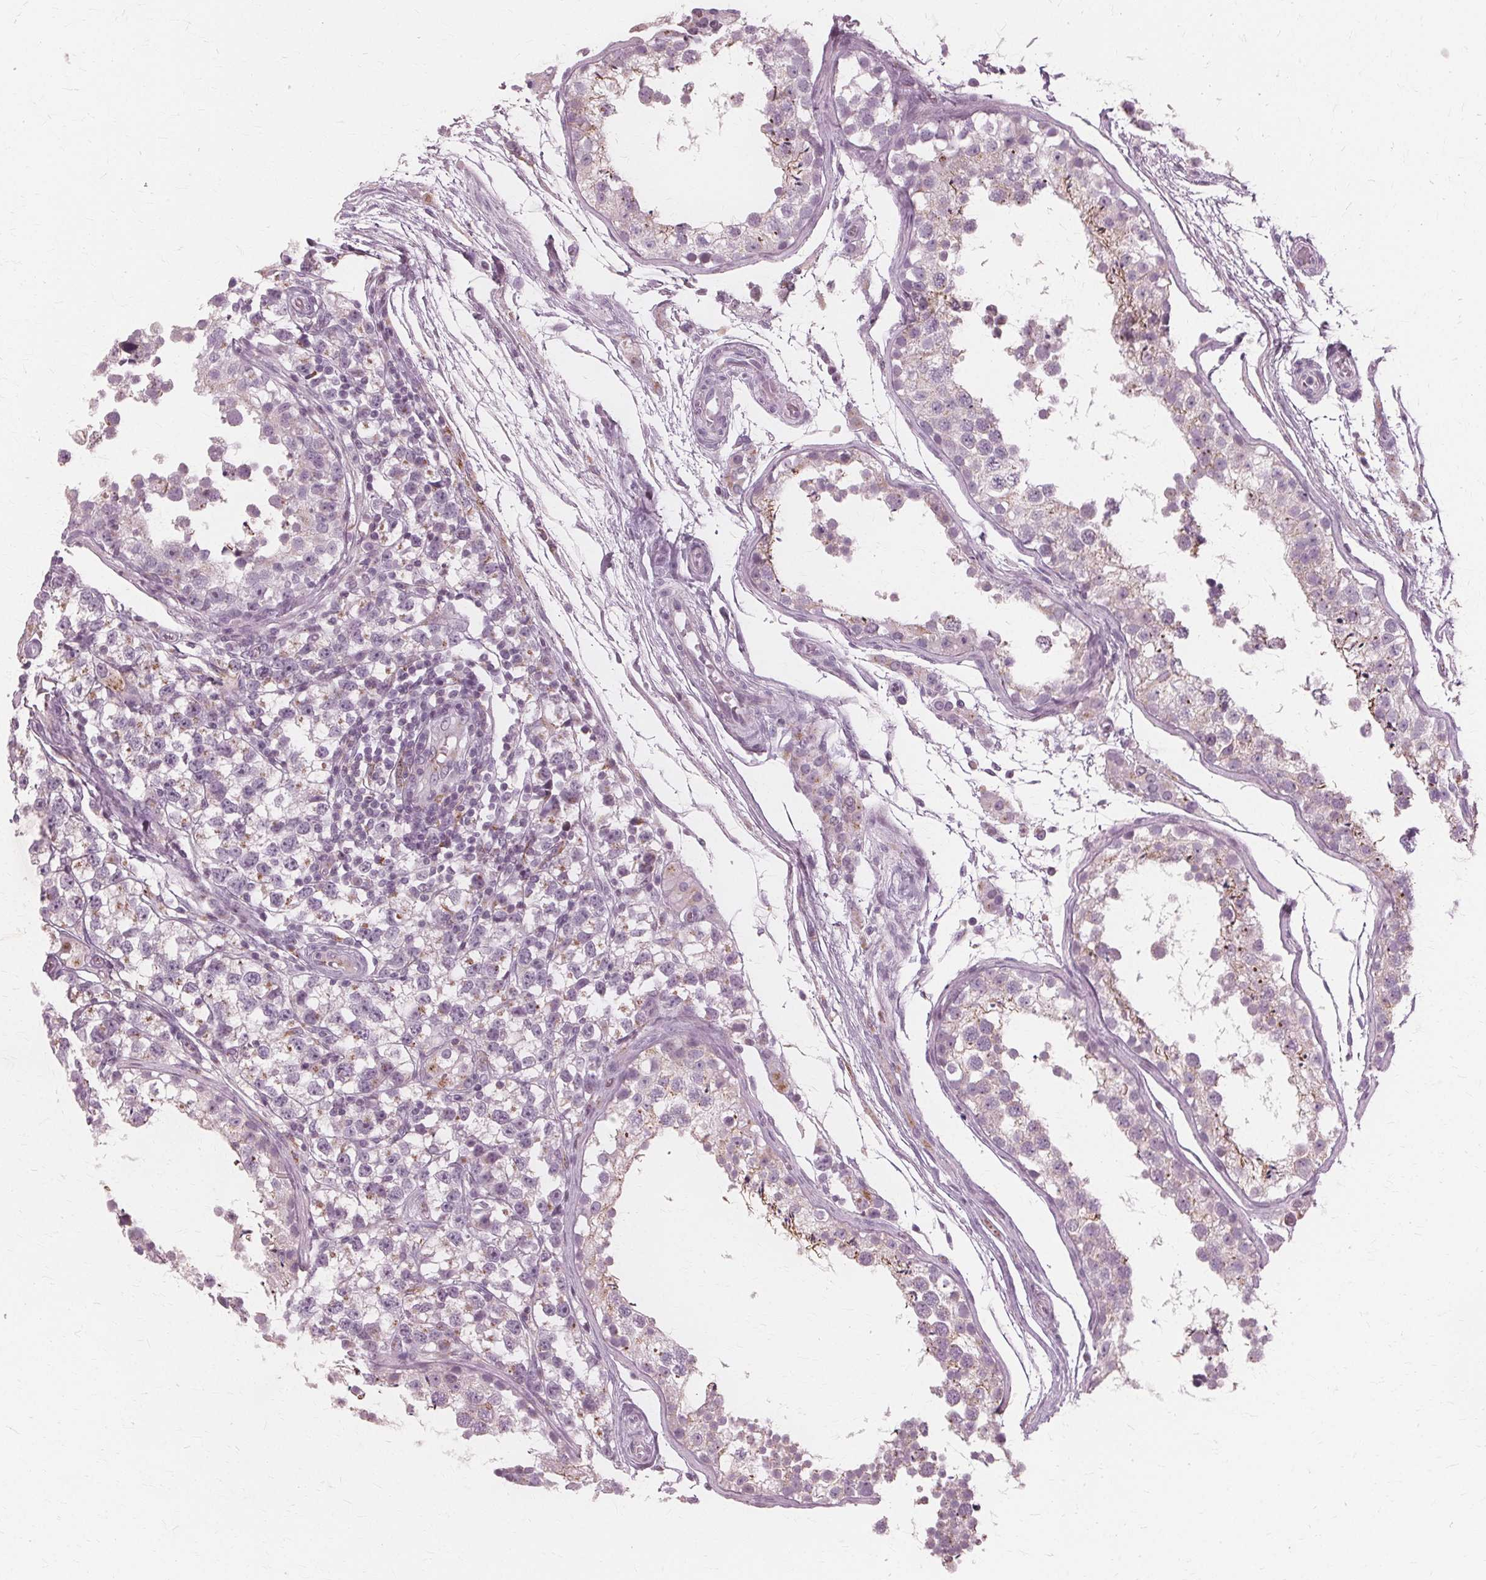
{"staining": {"intensity": "weak", "quantity": "<25%", "location": "cytoplasmic/membranous"}, "tissue": "testis", "cell_type": "Cells in seminiferous ducts", "image_type": "normal", "snomed": [{"axis": "morphology", "description": "Normal tissue, NOS"}, {"axis": "morphology", "description": "Seminoma, NOS"}, {"axis": "topography", "description": "Testis"}], "caption": "This is an IHC photomicrograph of normal testis. There is no positivity in cells in seminiferous ducts.", "gene": "DNASE2", "patient": {"sex": "male", "age": 29}}